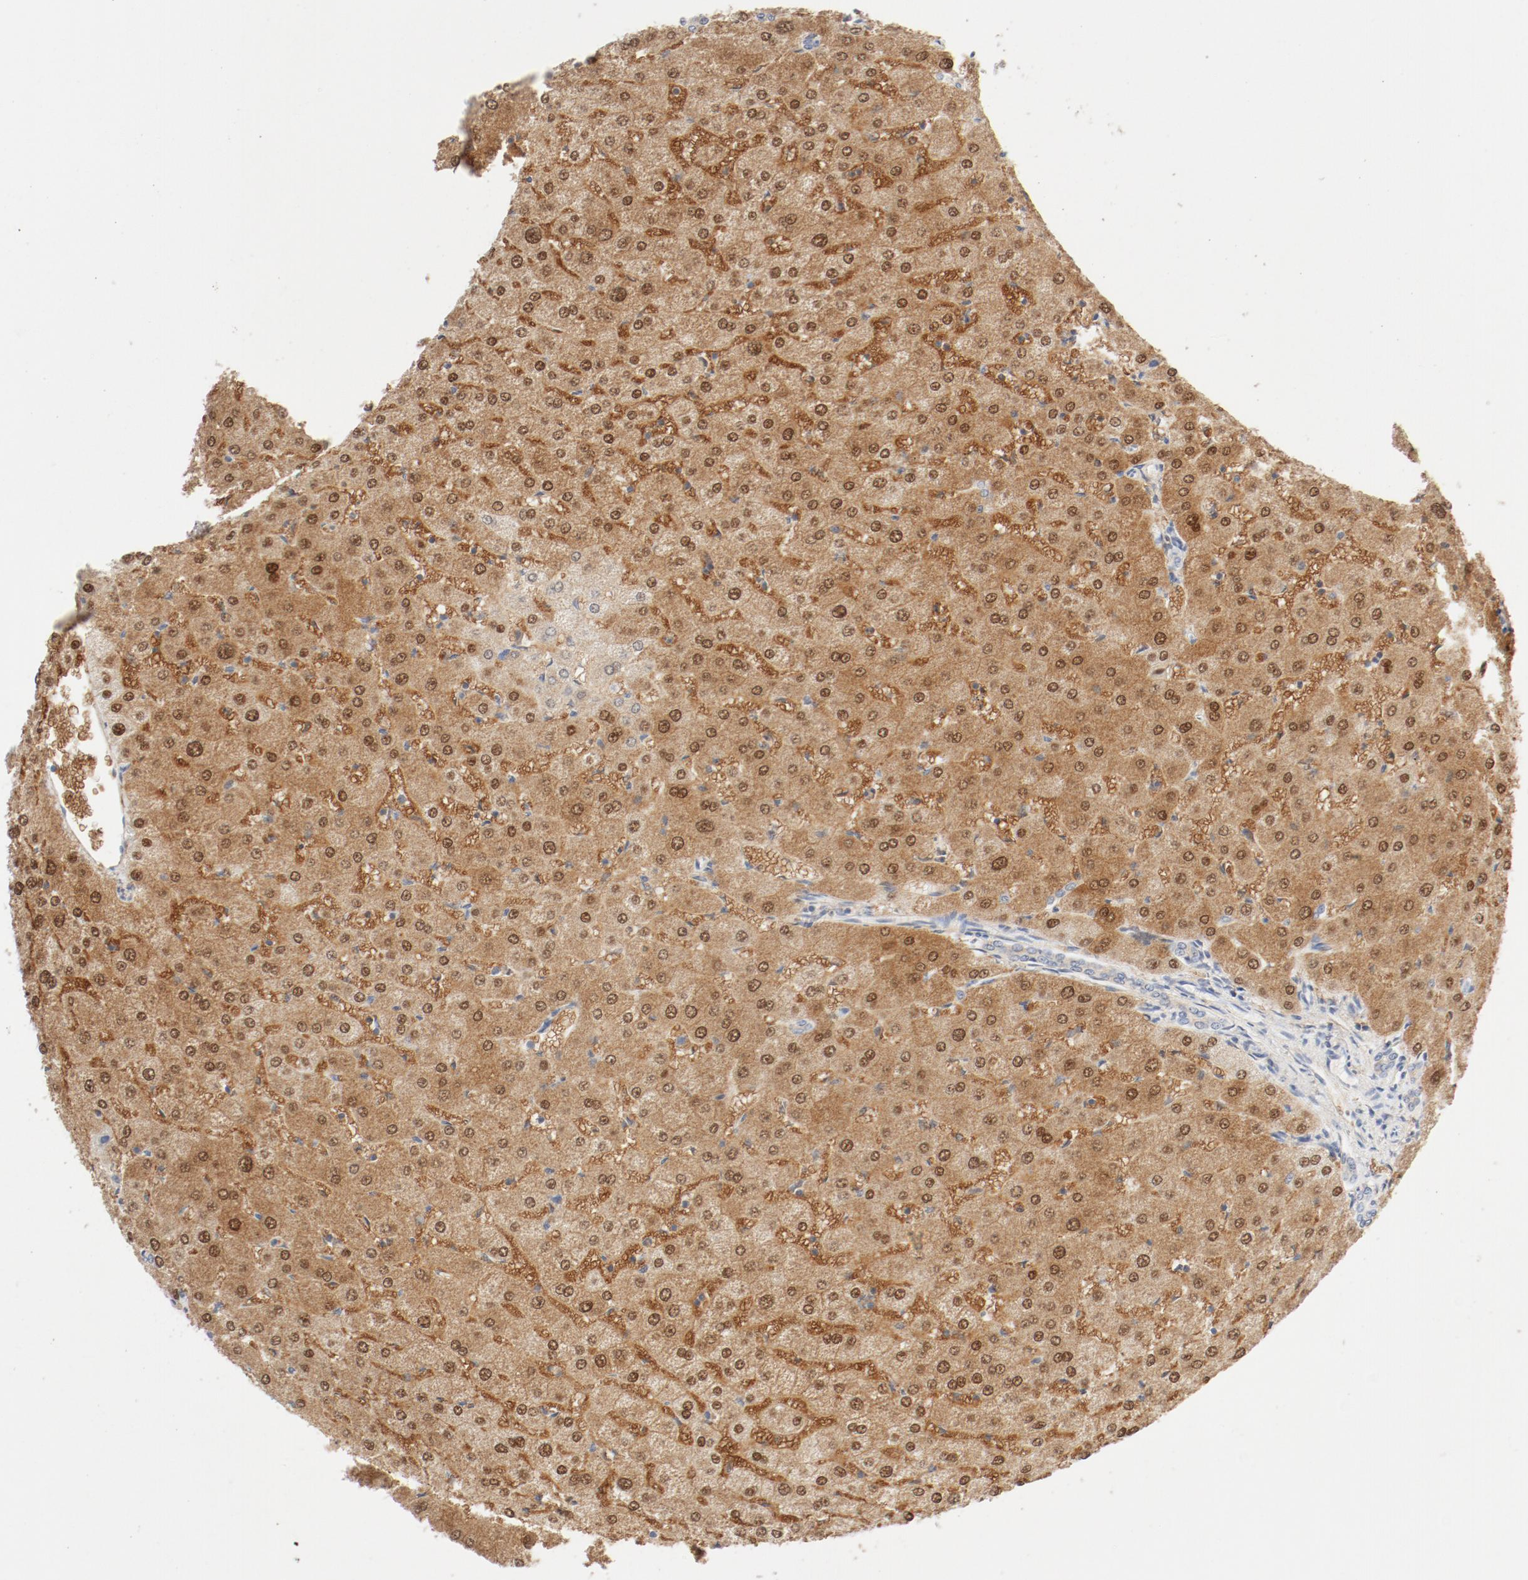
{"staining": {"intensity": "weak", "quantity": "25%-75%", "location": "cytoplasmic/membranous"}, "tissue": "liver", "cell_type": "Cholangiocytes", "image_type": "normal", "snomed": [{"axis": "morphology", "description": "Normal tissue, NOS"}, {"axis": "morphology", "description": "Fibrosis, NOS"}, {"axis": "topography", "description": "Liver"}], "caption": "Immunohistochemistry photomicrograph of benign liver stained for a protein (brown), which demonstrates low levels of weak cytoplasmic/membranous expression in about 25%-75% of cholangiocytes.", "gene": "PGM1", "patient": {"sex": "female", "age": 29}}